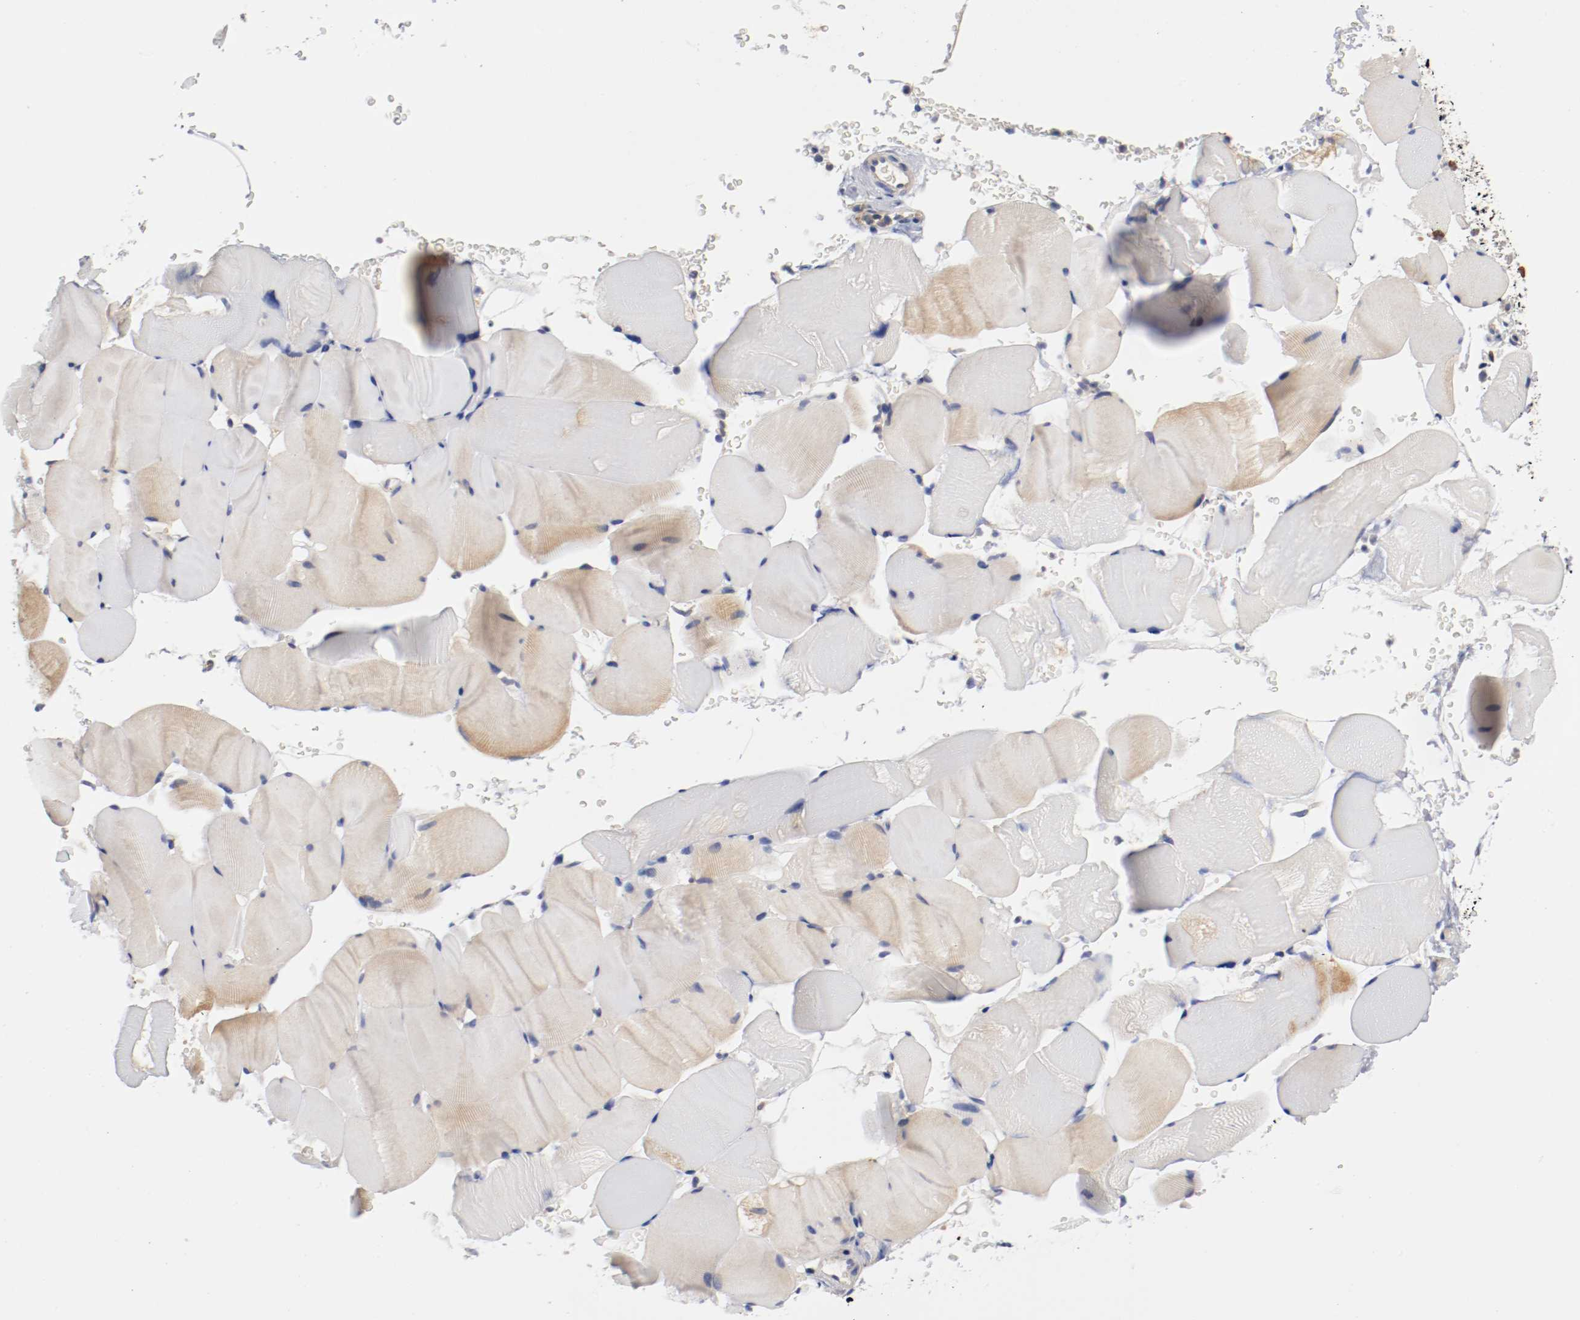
{"staining": {"intensity": "weak", "quantity": "25%-75%", "location": "cytoplasmic/membranous"}, "tissue": "skeletal muscle", "cell_type": "Myocytes", "image_type": "normal", "snomed": [{"axis": "morphology", "description": "Normal tissue, NOS"}, {"axis": "topography", "description": "Skeletal muscle"}], "caption": "High-magnification brightfield microscopy of benign skeletal muscle stained with DAB (brown) and counterstained with hematoxylin (blue). myocytes exhibit weak cytoplasmic/membranous positivity is present in about25%-75% of cells.", "gene": "TNFSF12", "patient": {"sex": "male", "age": 62}}